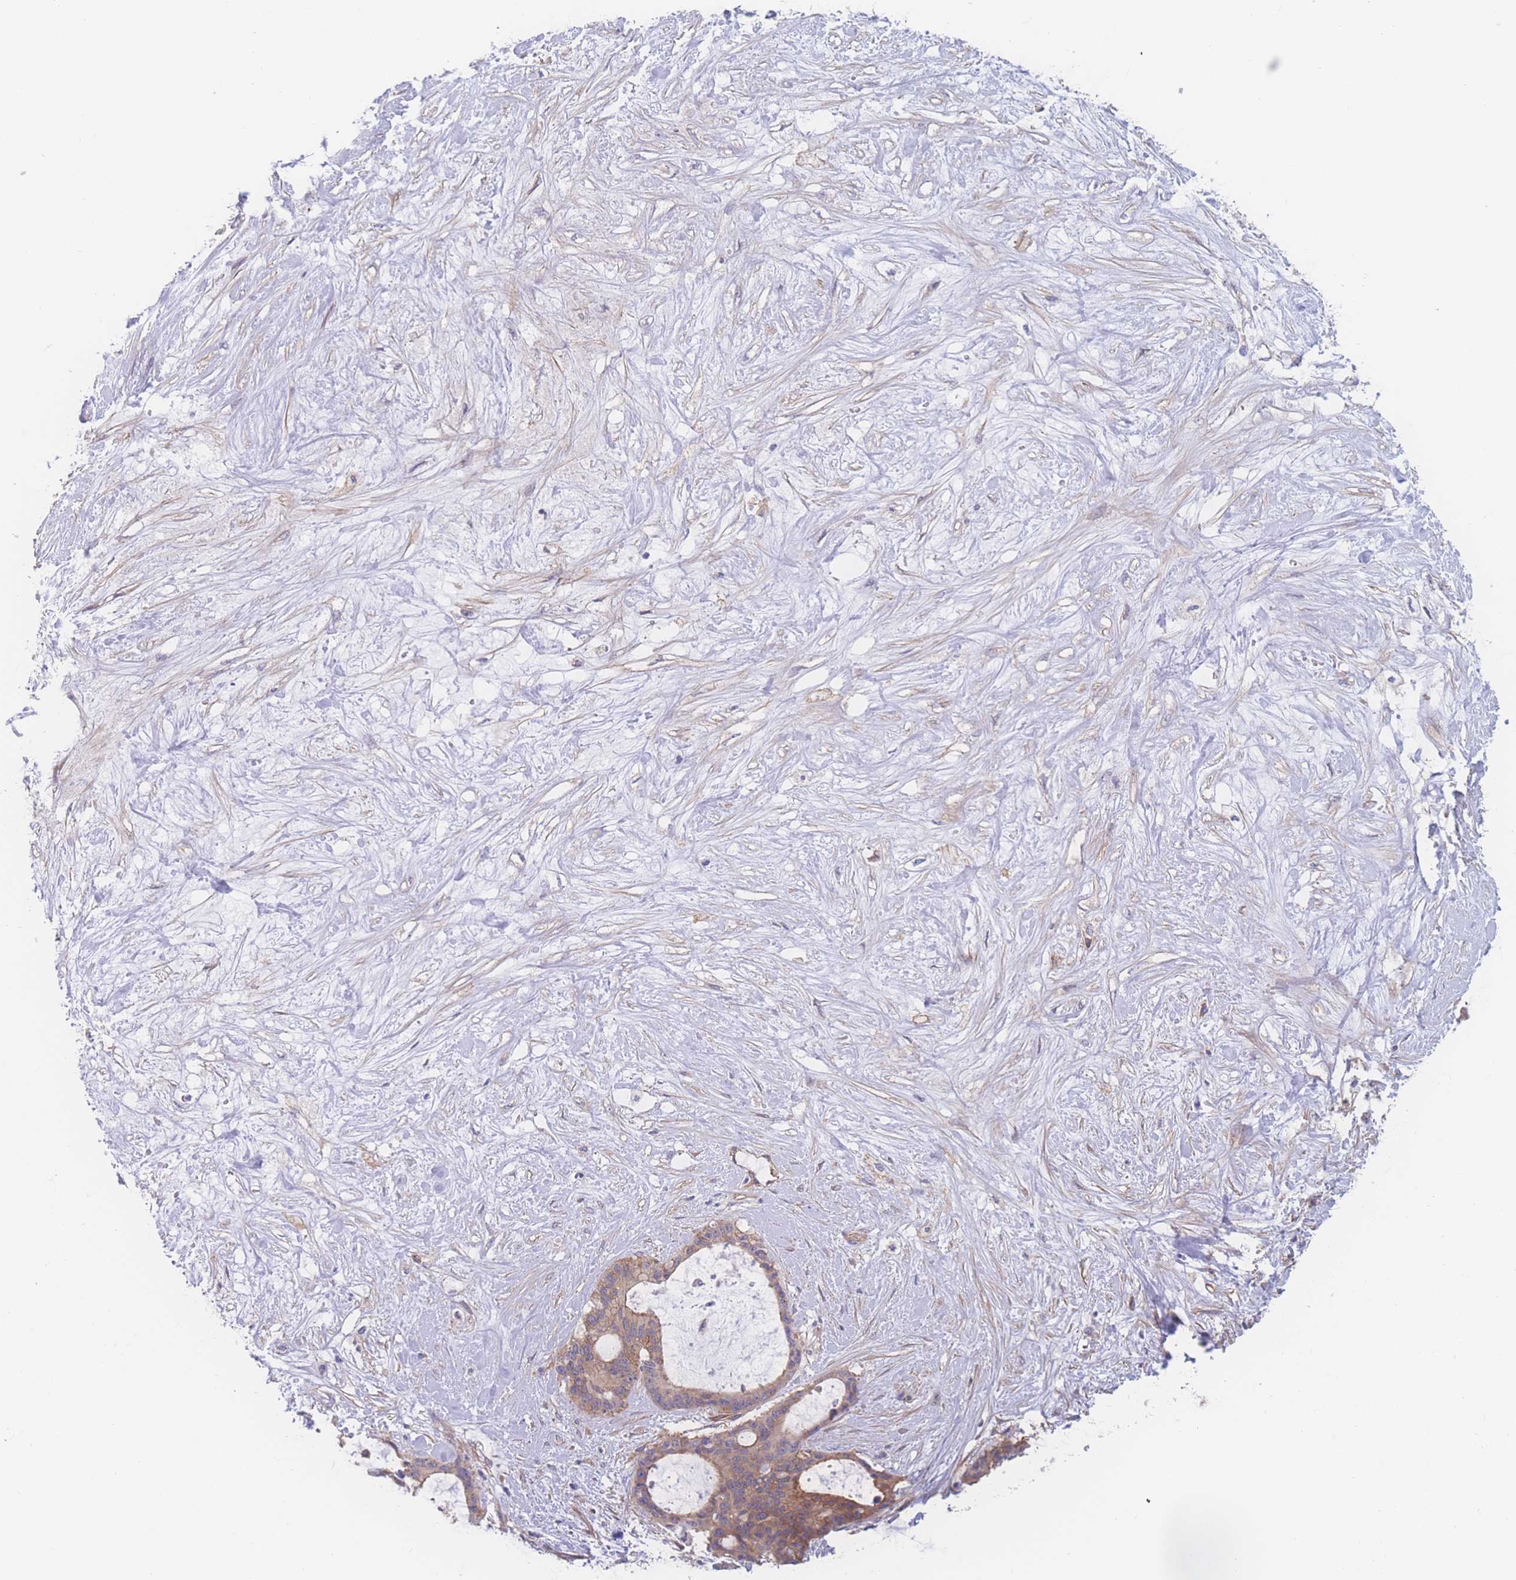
{"staining": {"intensity": "moderate", "quantity": "25%-75%", "location": "cytoplasmic/membranous"}, "tissue": "liver cancer", "cell_type": "Tumor cells", "image_type": "cancer", "snomed": [{"axis": "morphology", "description": "Normal tissue, NOS"}, {"axis": "morphology", "description": "Cholangiocarcinoma"}, {"axis": "topography", "description": "Liver"}, {"axis": "topography", "description": "Peripheral nerve tissue"}], "caption": "Immunohistochemistry image of cholangiocarcinoma (liver) stained for a protein (brown), which shows medium levels of moderate cytoplasmic/membranous positivity in approximately 25%-75% of tumor cells.", "gene": "CFAP97", "patient": {"sex": "female", "age": 73}}